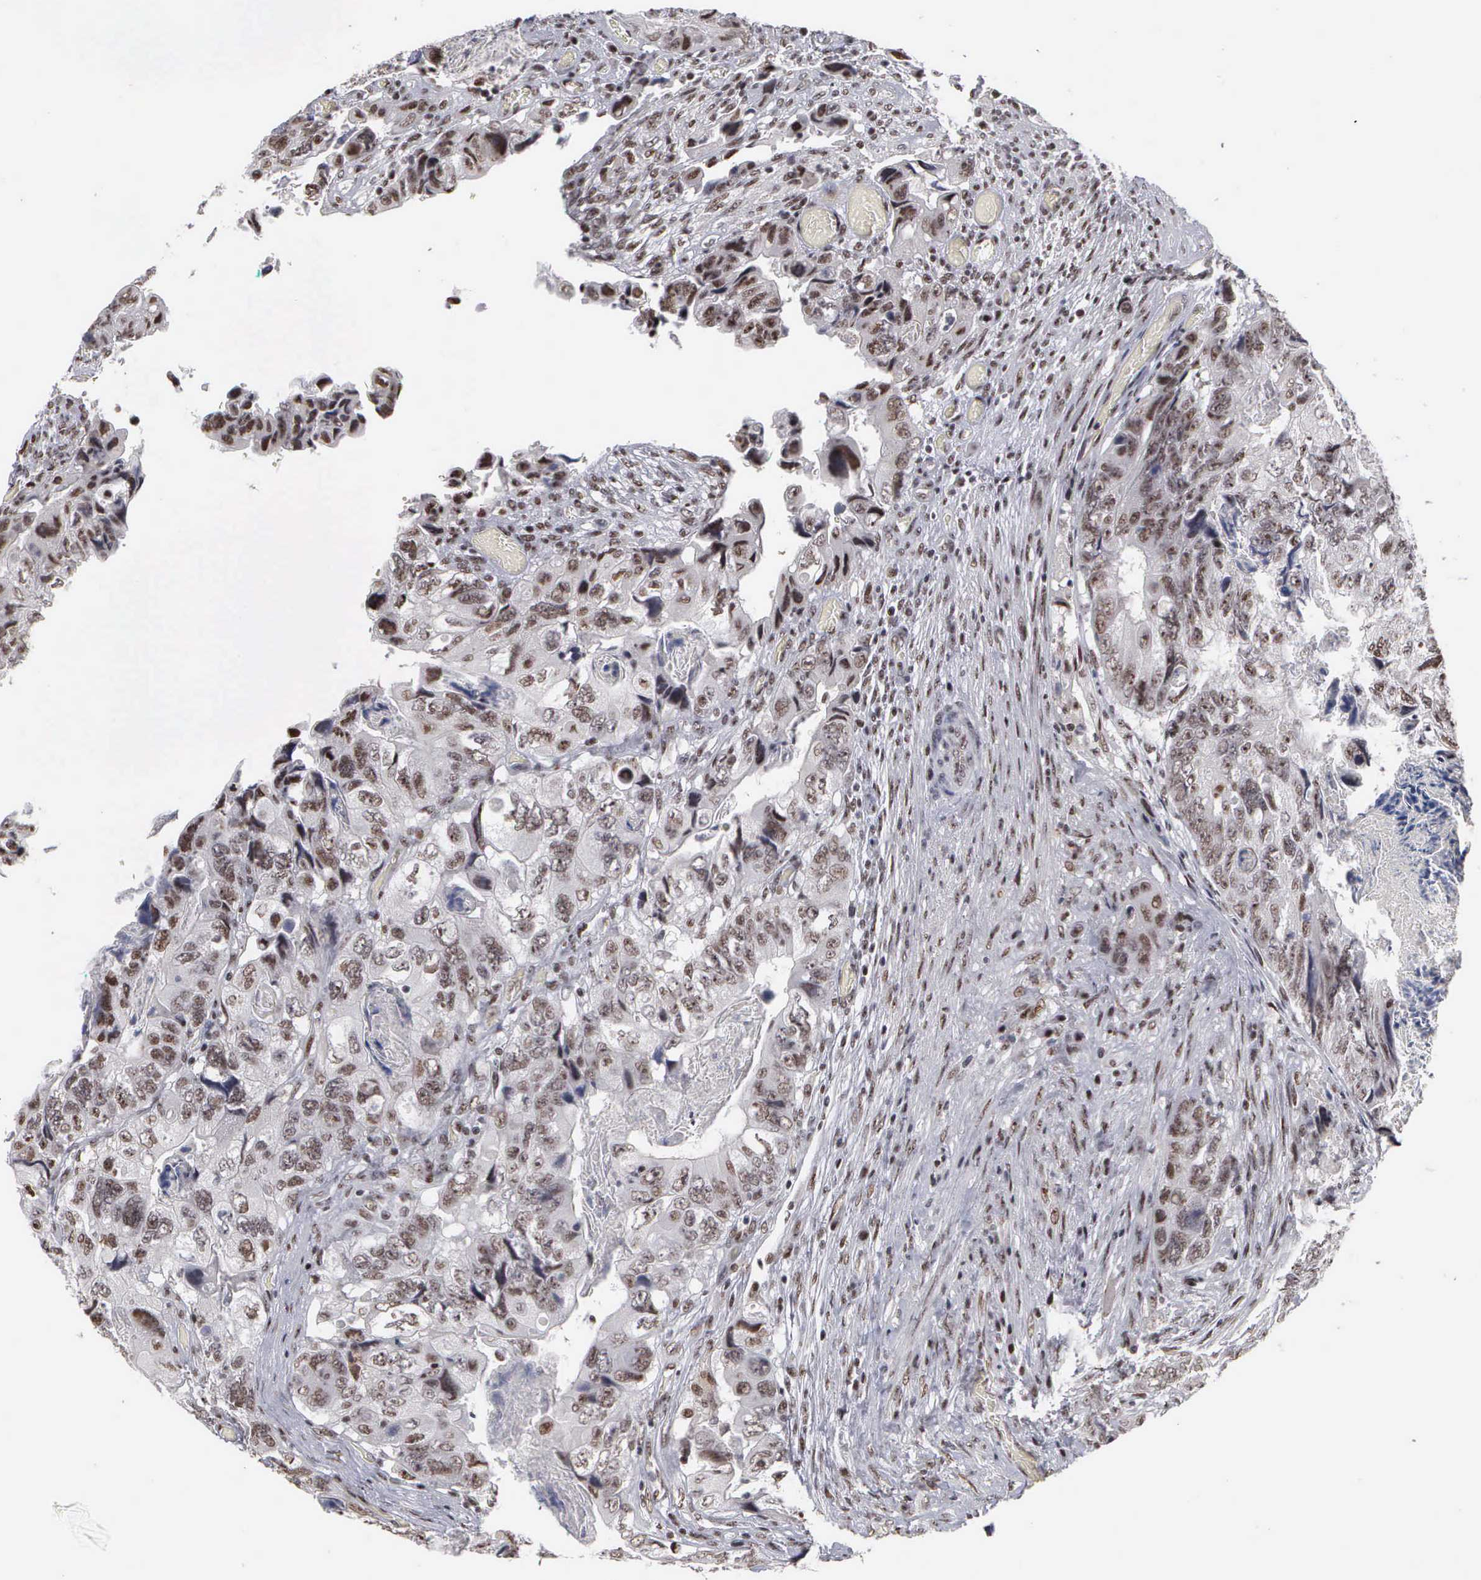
{"staining": {"intensity": "moderate", "quantity": "25%-75%", "location": "nuclear"}, "tissue": "colorectal cancer", "cell_type": "Tumor cells", "image_type": "cancer", "snomed": [{"axis": "morphology", "description": "Adenocarcinoma, NOS"}, {"axis": "topography", "description": "Rectum"}], "caption": "This is a photomicrograph of IHC staining of colorectal cancer, which shows moderate staining in the nuclear of tumor cells.", "gene": "KIAA0586", "patient": {"sex": "female", "age": 82}}